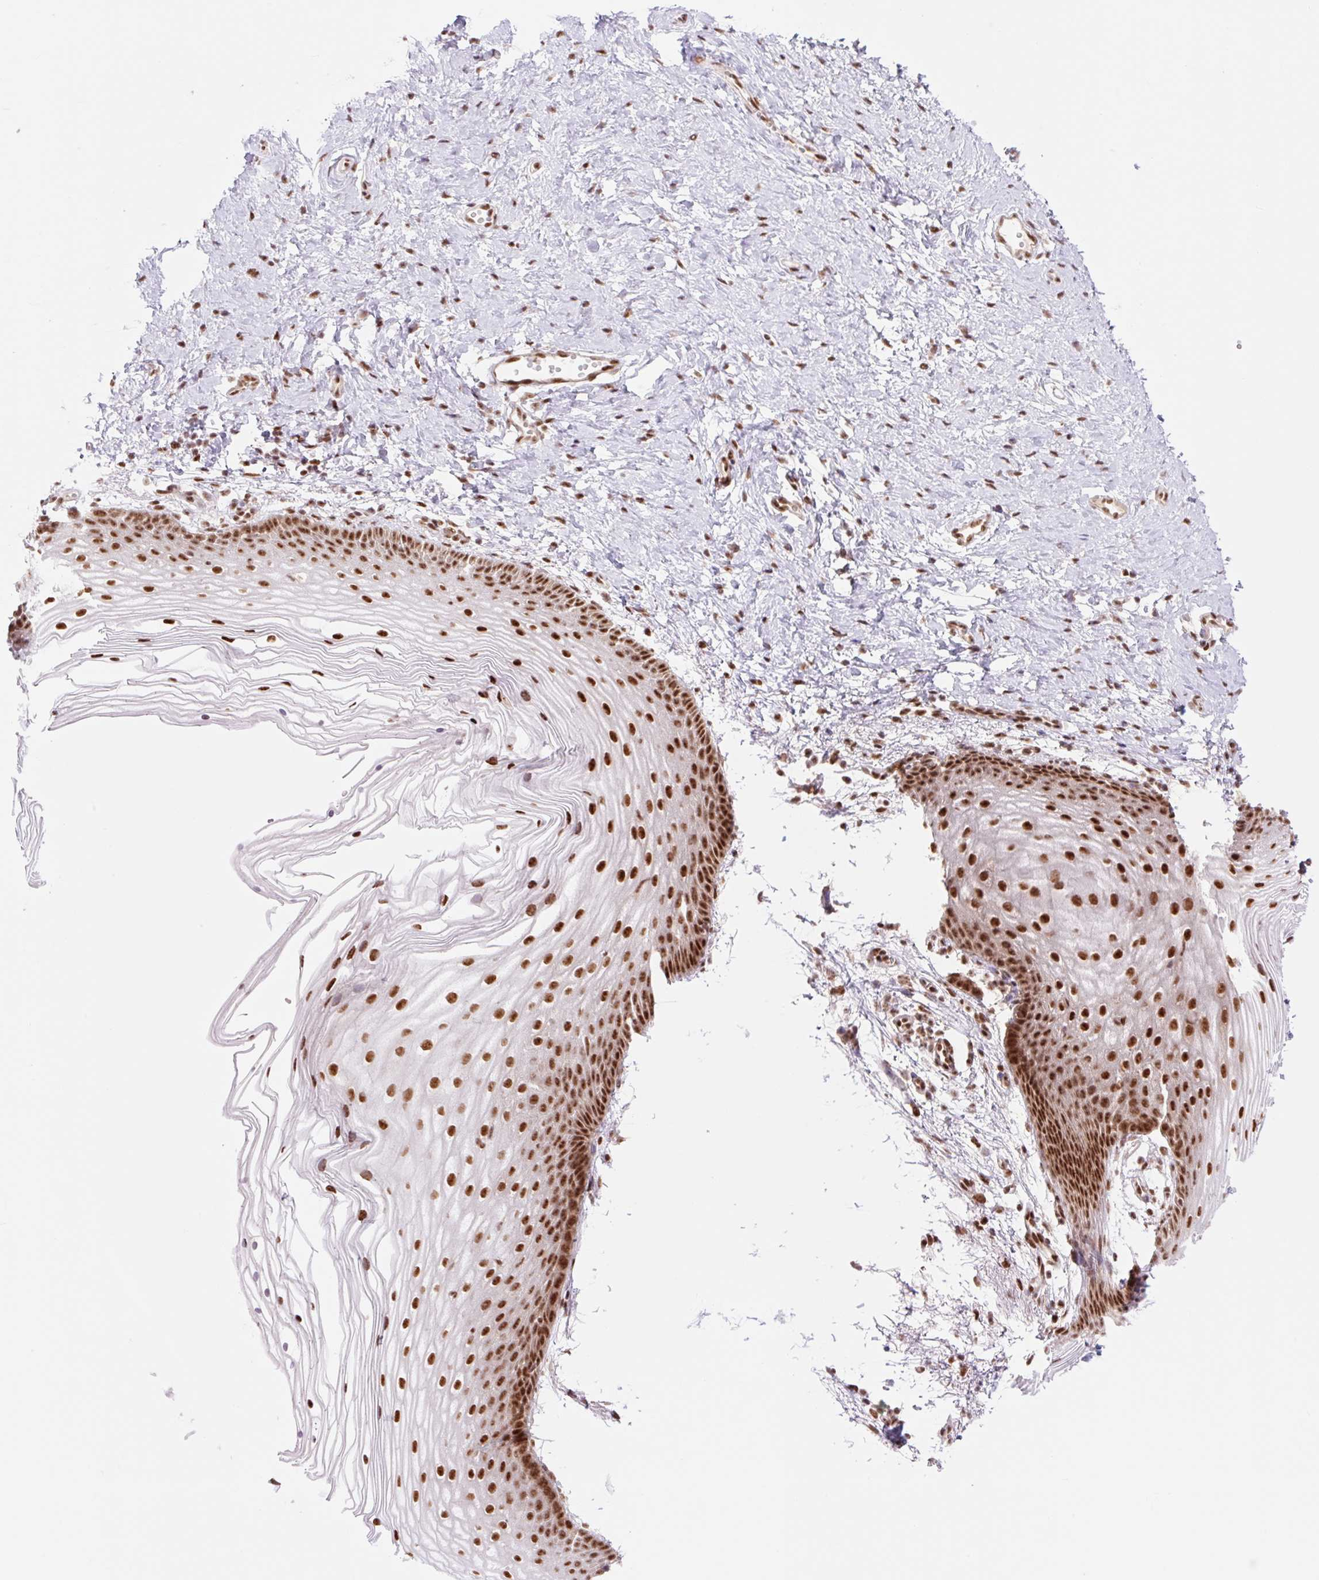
{"staining": {"intensity": "strong", "quantity": ">75%", "location": "nuclear"}, "tissue": "vagina", "cell_type": "Squamous epithelial cells", "image_type": "normal", "snomed": [{"axis": "morphology", "description": "Normal tissue, NOS"}, {"axis": "topography", "description": "Vagina"}], "caption": "Benign vagina shows strong nuclear expression in approximately >75% of squamous epithelial cells.", "gene": "PRDM11", "patient": {"sex": "female", "age": 56}}